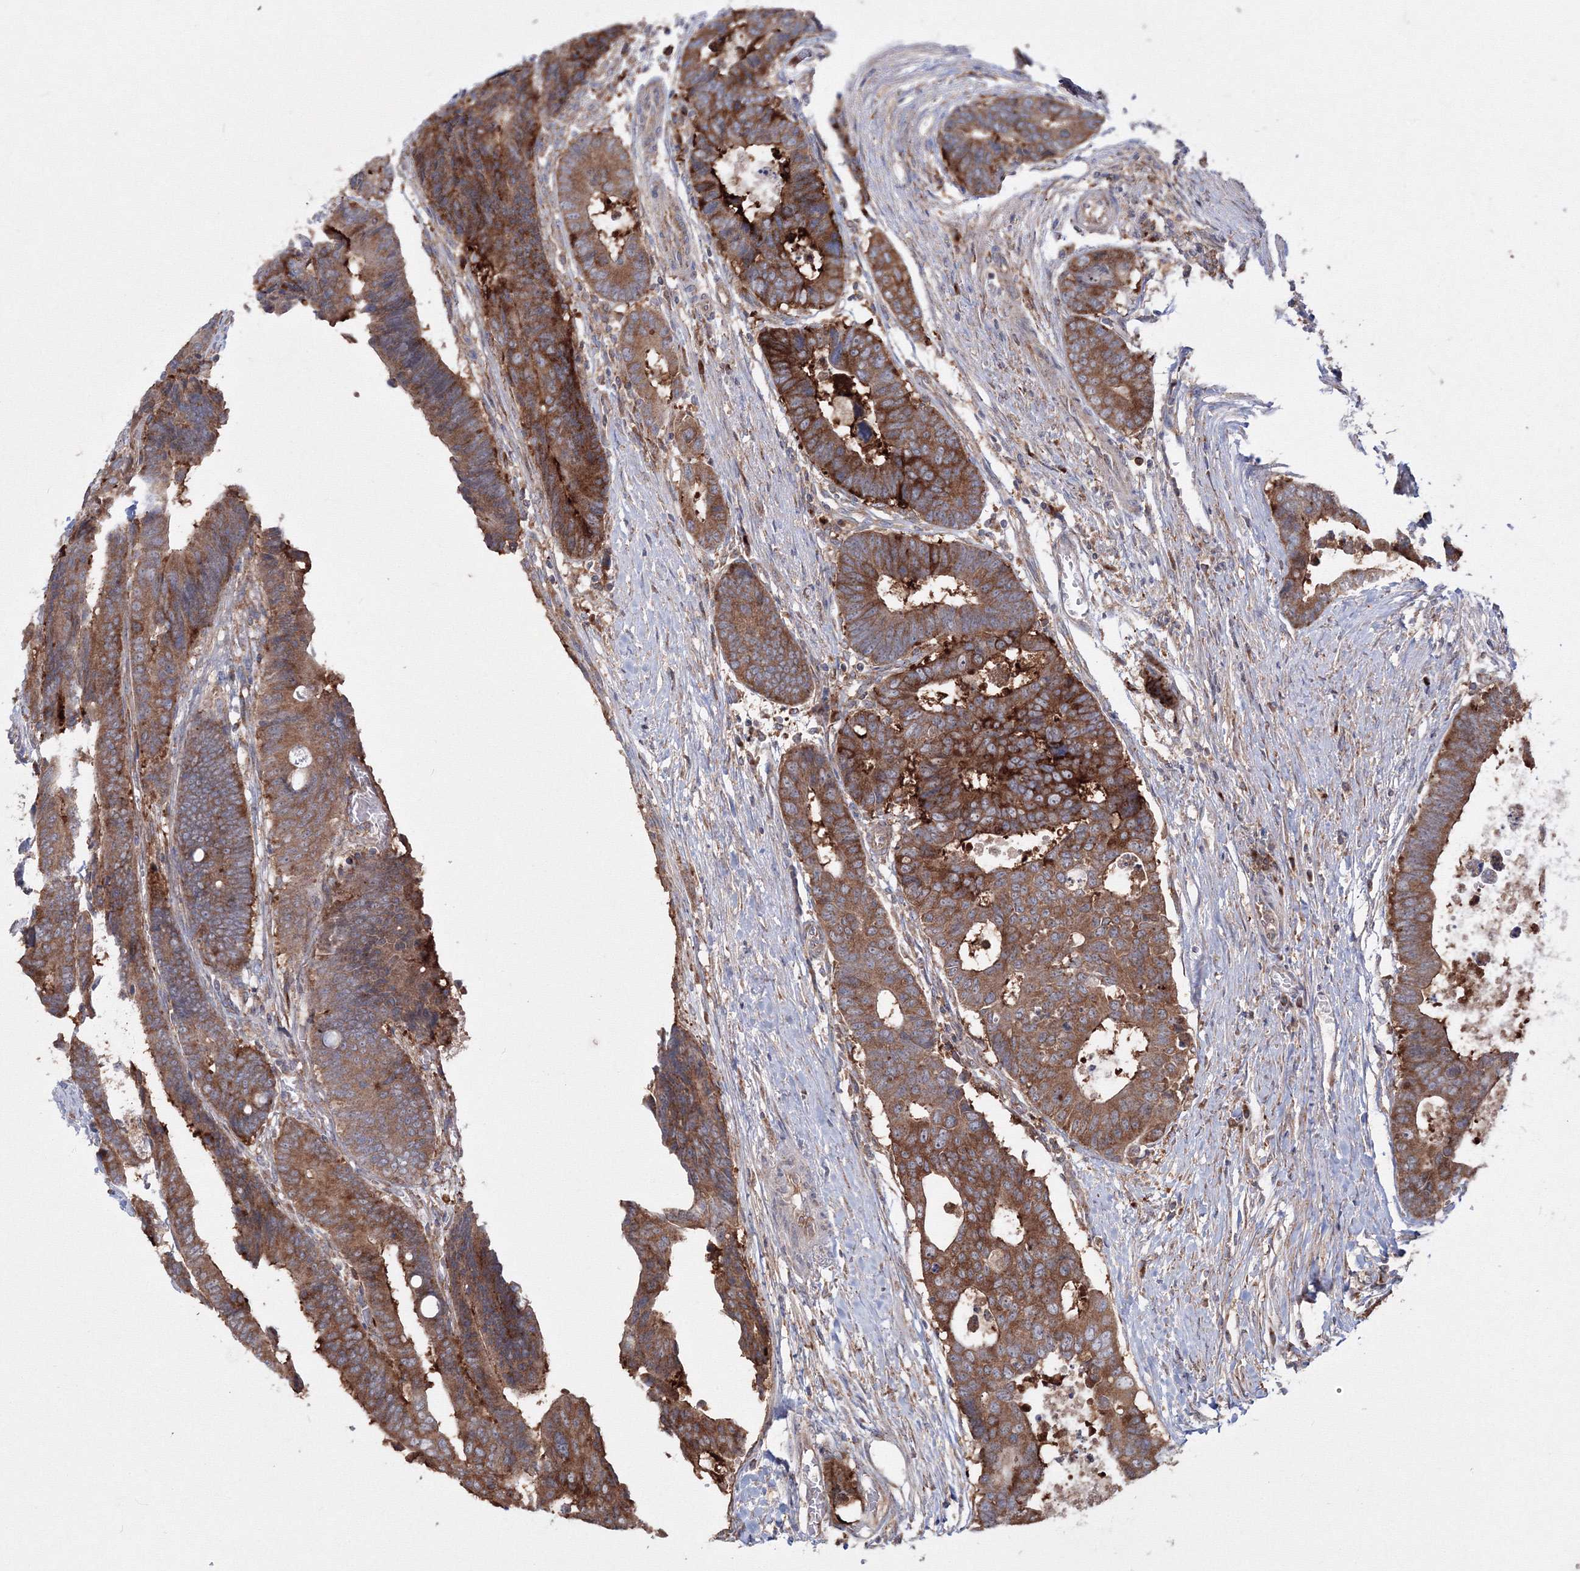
{"staining": {"intensity": "strong", "quantity": ">75%", "location": "cytoplasmic/membranous"}, "tissue": "colorectal cancer", "cell_type": "Tumor cells", "image_type": "cancer", "snomed": [{"axis": "morphology", "description": "Adenocarcinoma, NOS"}, {"axis": "topography", "description": "Rectum"}], "caption": "Colorectal adenocarcinoma stained for a protein reveals strong cytoplasmic/membranous positivity in tumor cells.", "gene": "PEX13", "patient": {"sex": "male", "age": 84}}